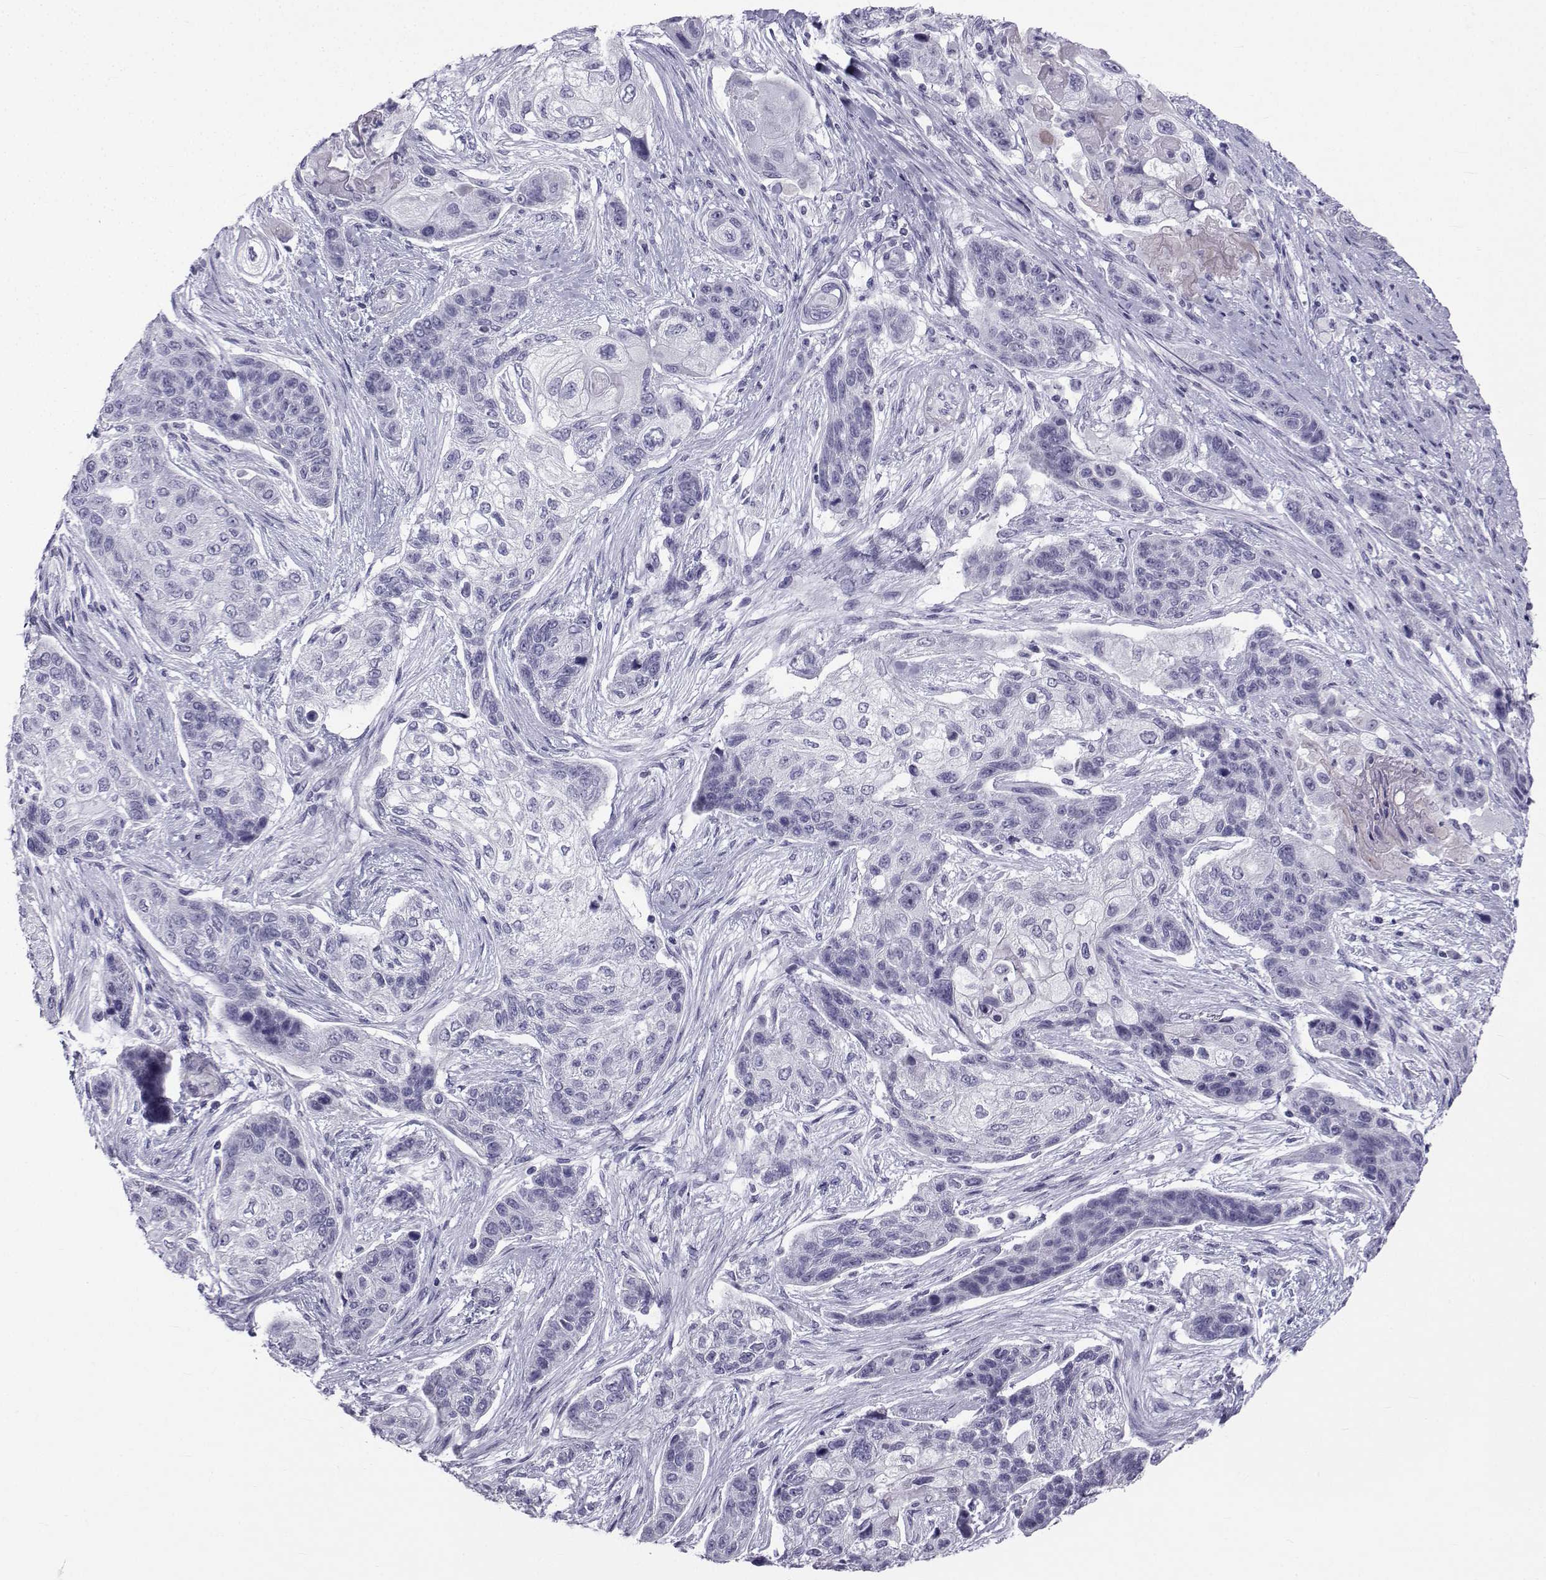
{"staining": {"intensity": "negative", "quantity": "none", "location": "none"}, "tissue": "lung cancer", "cell_type": "Tumor cells", "image_type": "cancer", "snomed": [{"axis": "morphology", "description": "Squamous cell carcinoma, NOS"}, {"axis": "topography", "description": "Lung"}], "caption": "Tumor cells show no significant staining in lung cancer.", "gene": "SPANXD", "patient": {"sex": "male", "age": 69}}